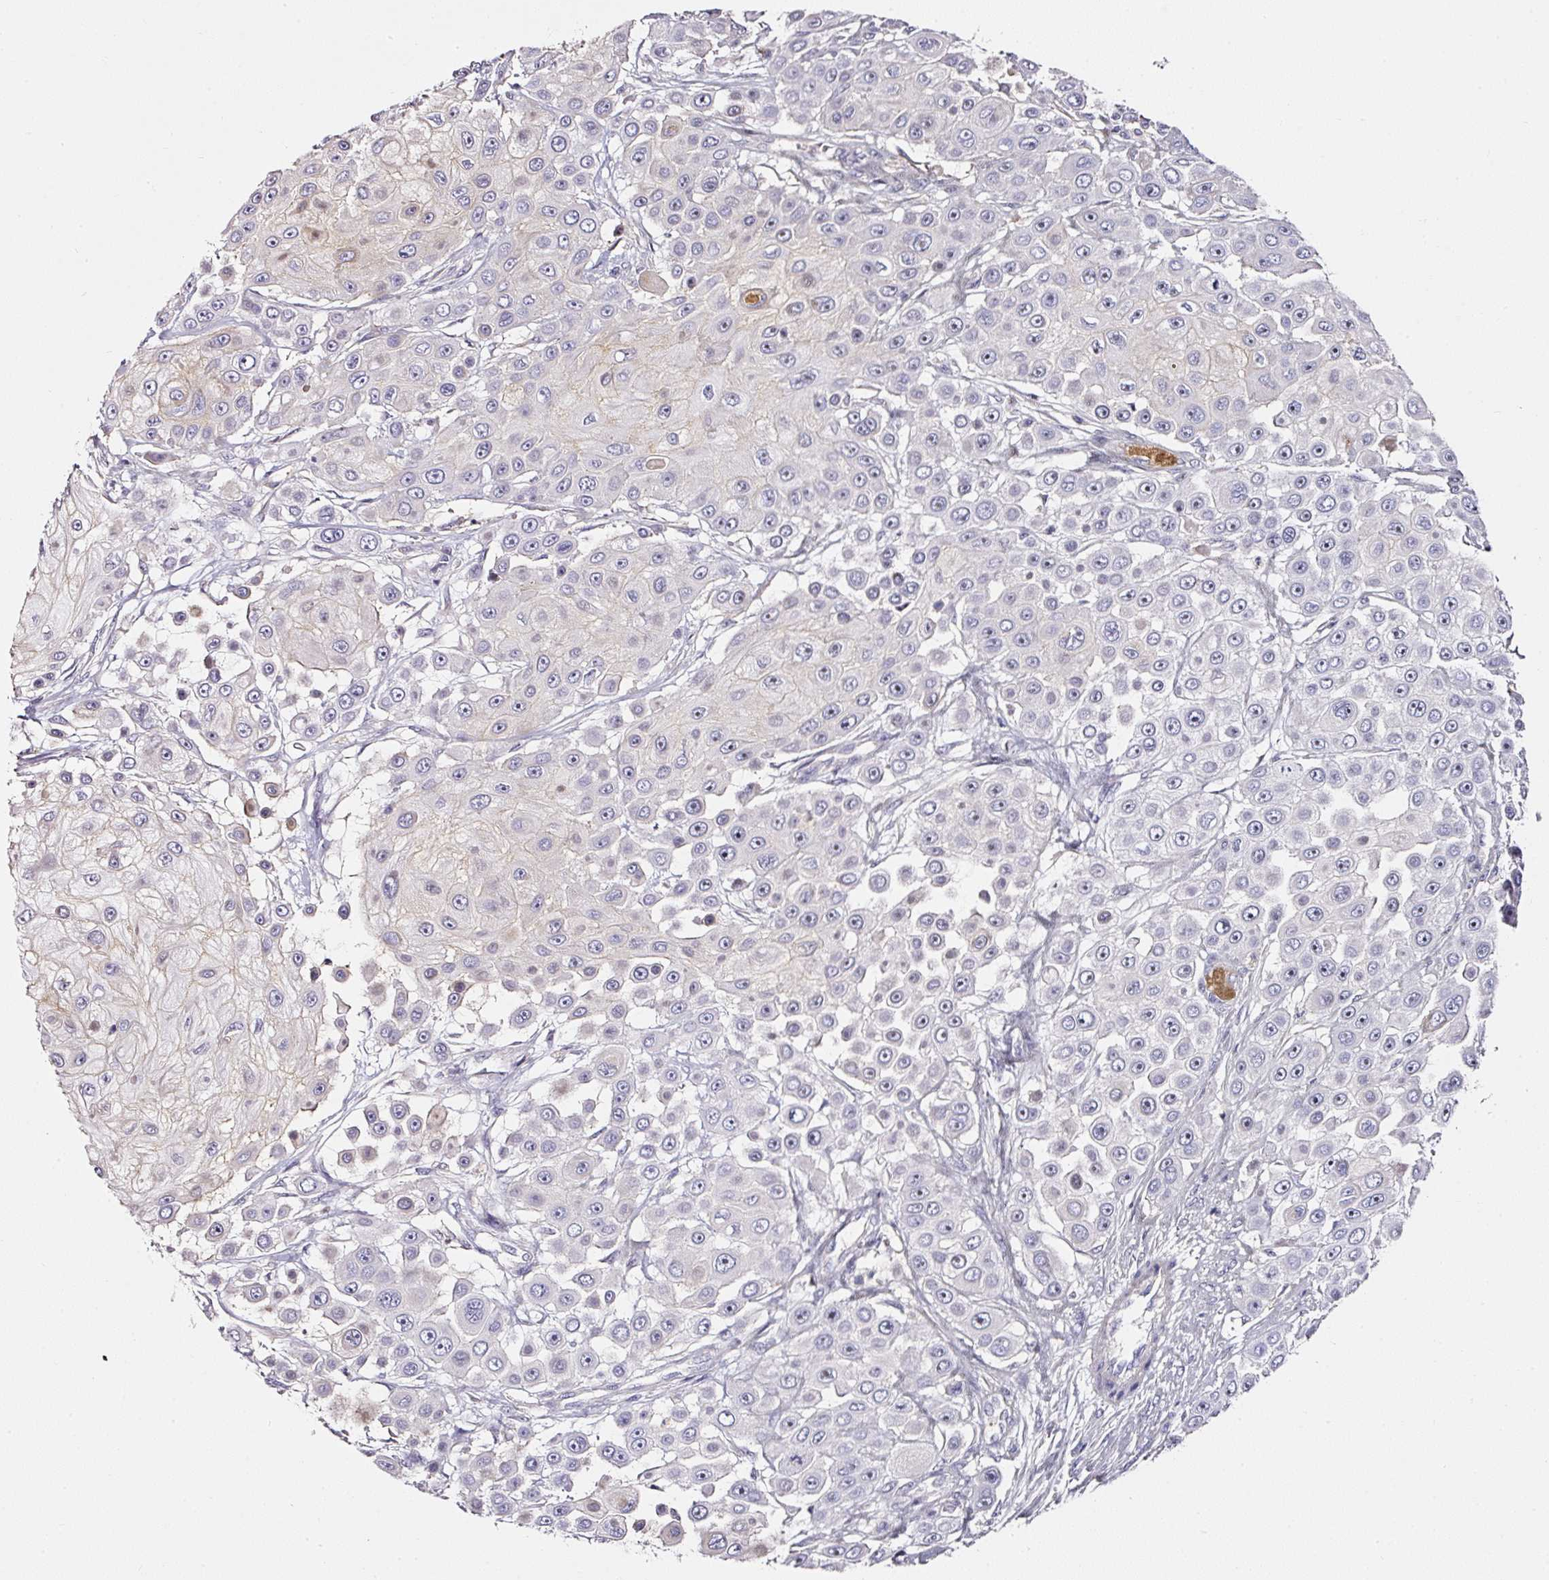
{"staining": {"intensity": "negative", "quantity": "none", "location": "none"}, "tissue": "skin cancer", "cell_type": "Tumor cells", "image_type": "cancer", "snomed": [{"axis": "morphology", "description": "Squamous cell carcinoma, NOS"}, {"axis": "topography", "description": "Skin"}], "caption": "This is an immunohistochemistry image of squamous cell carcinoma (skin). There is no staining in tumor cells.", "gene": "CD47", "patient": {"sex": "male", "age": 67}}